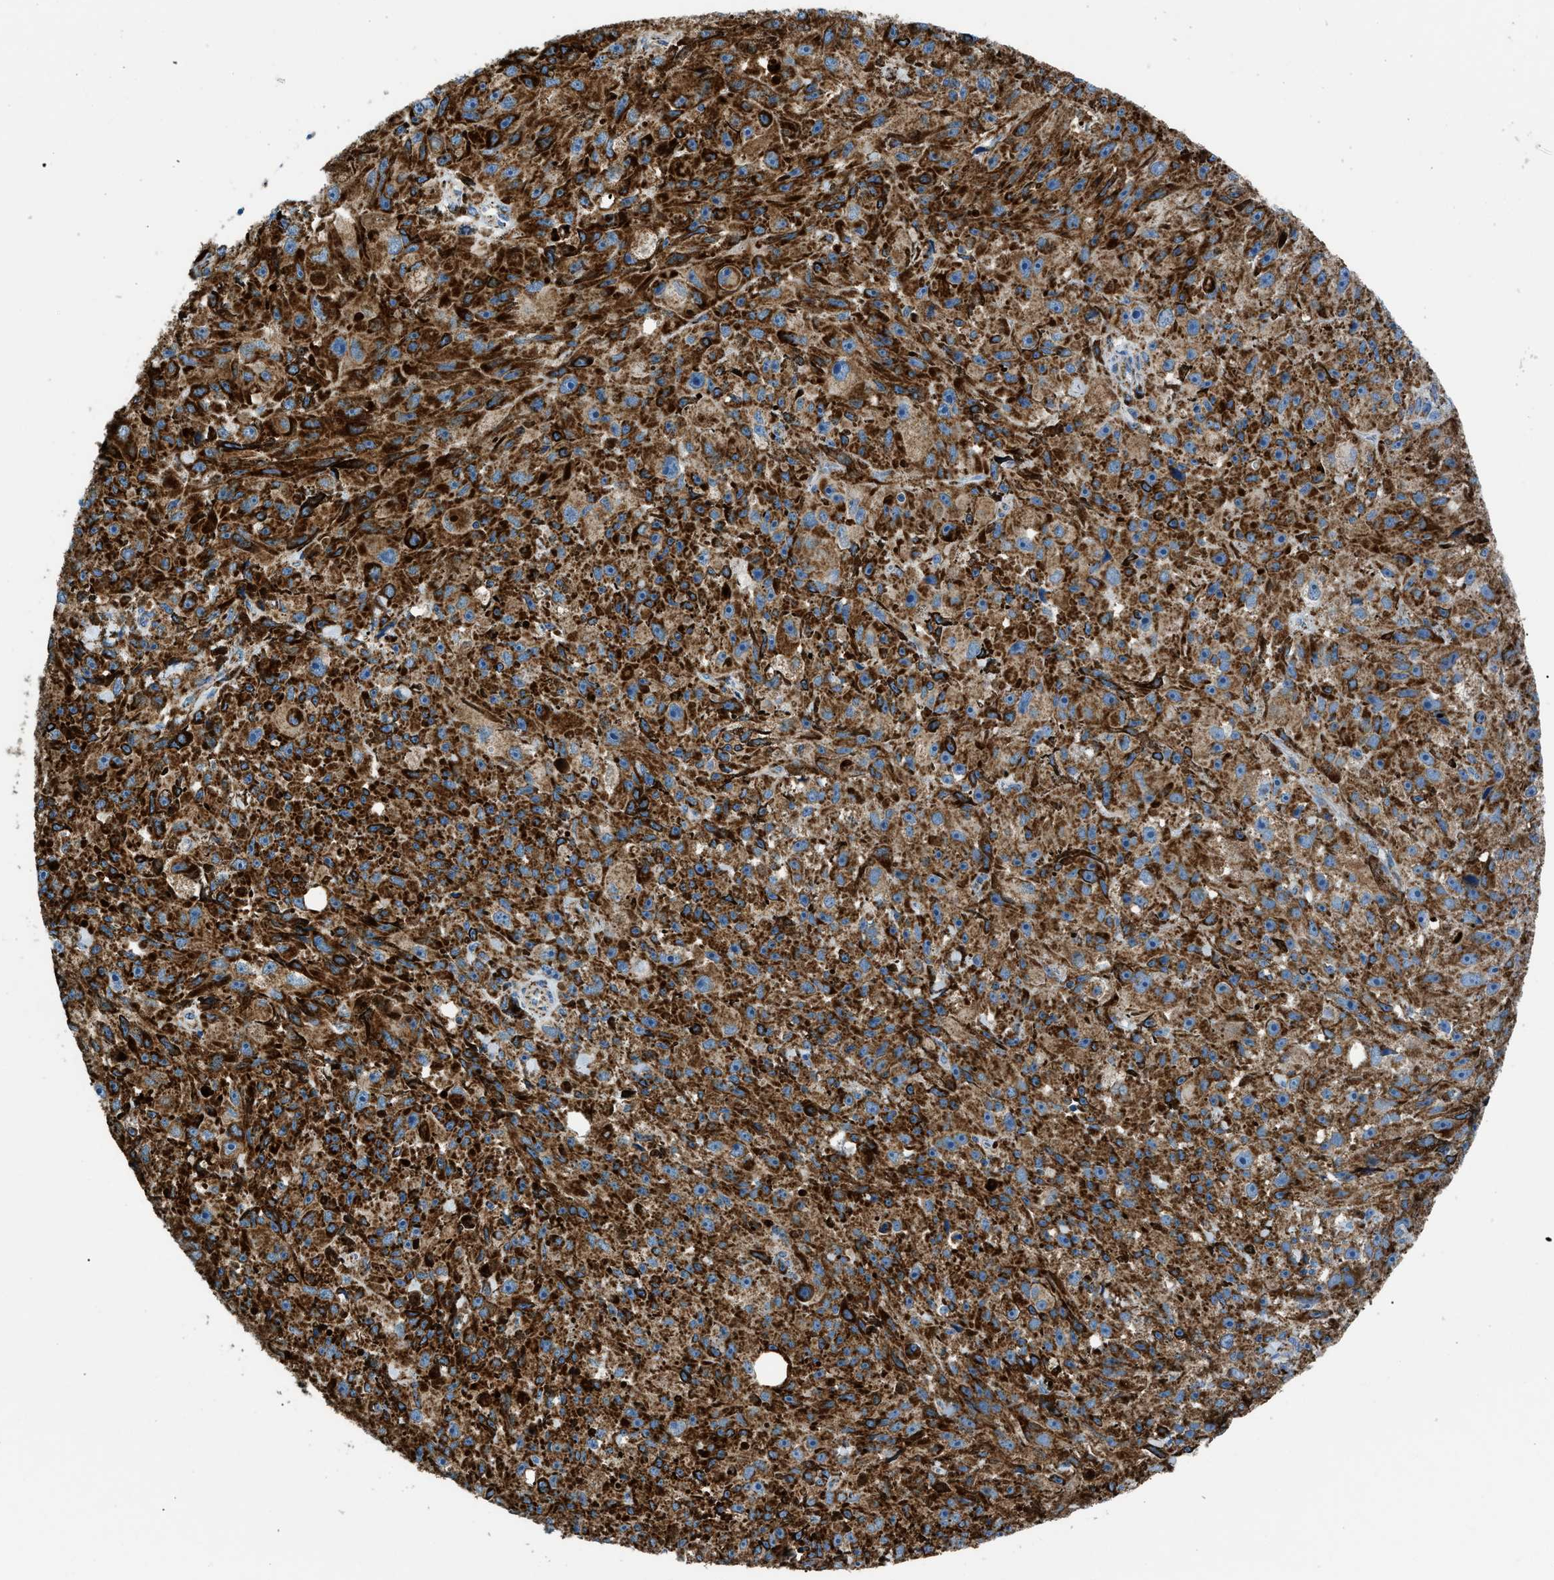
{"staining": {"intensity": "strong", "quantity": ">75%", "location": "cytoplasmic/membranous"}, "tissue": "melanoma", "cell_type": "Tumor cells", "image_type": "cancer", "snomed": [{"axis": "morphology", "description": "Malignant melanoma, NOS"}, {"axis": "topography", "description": "Skin"}], "caption": "Melanoma stained with a protein marker displays strong staining in tumor cells.", "gene": "PHB2", "patient": {"sex": "female", "age": 104}}